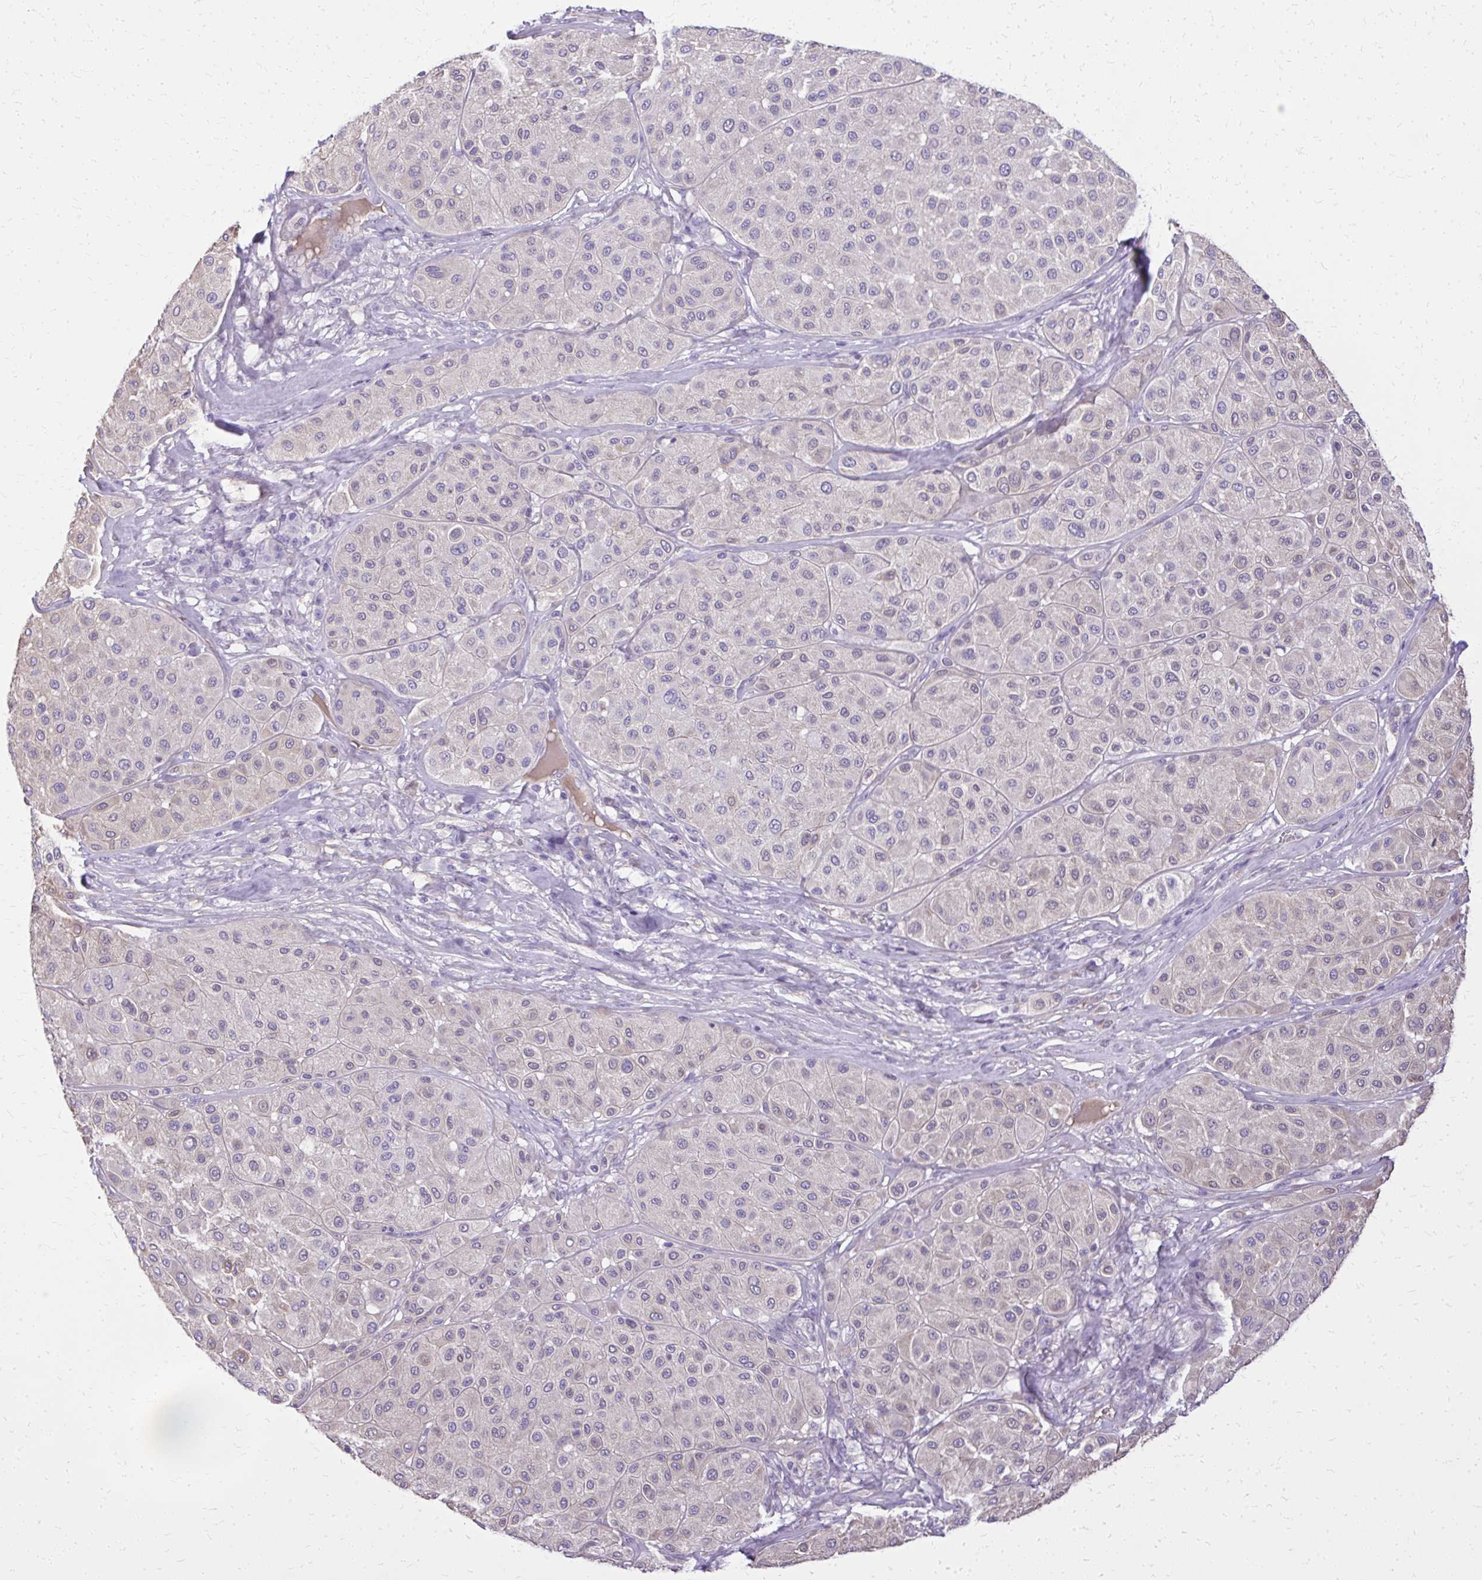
{"staining": {"intensity": "negative", "quantity": "none", "location": "none"}, "tissue": "melanoma", "cell_type": "Tumor cells", "image_type": "cancer", "snomed": [{"axis": "morphology", "description": "Malignant melanoma, Metastatic site"}, {"axis": "topography", "description": "Smooth muscle"}], "caption": "Tumor cells show no significant protein expression in melanoma.", "gene": "RUNDC3B", "patient": {"sex": "male", "age": 41}}